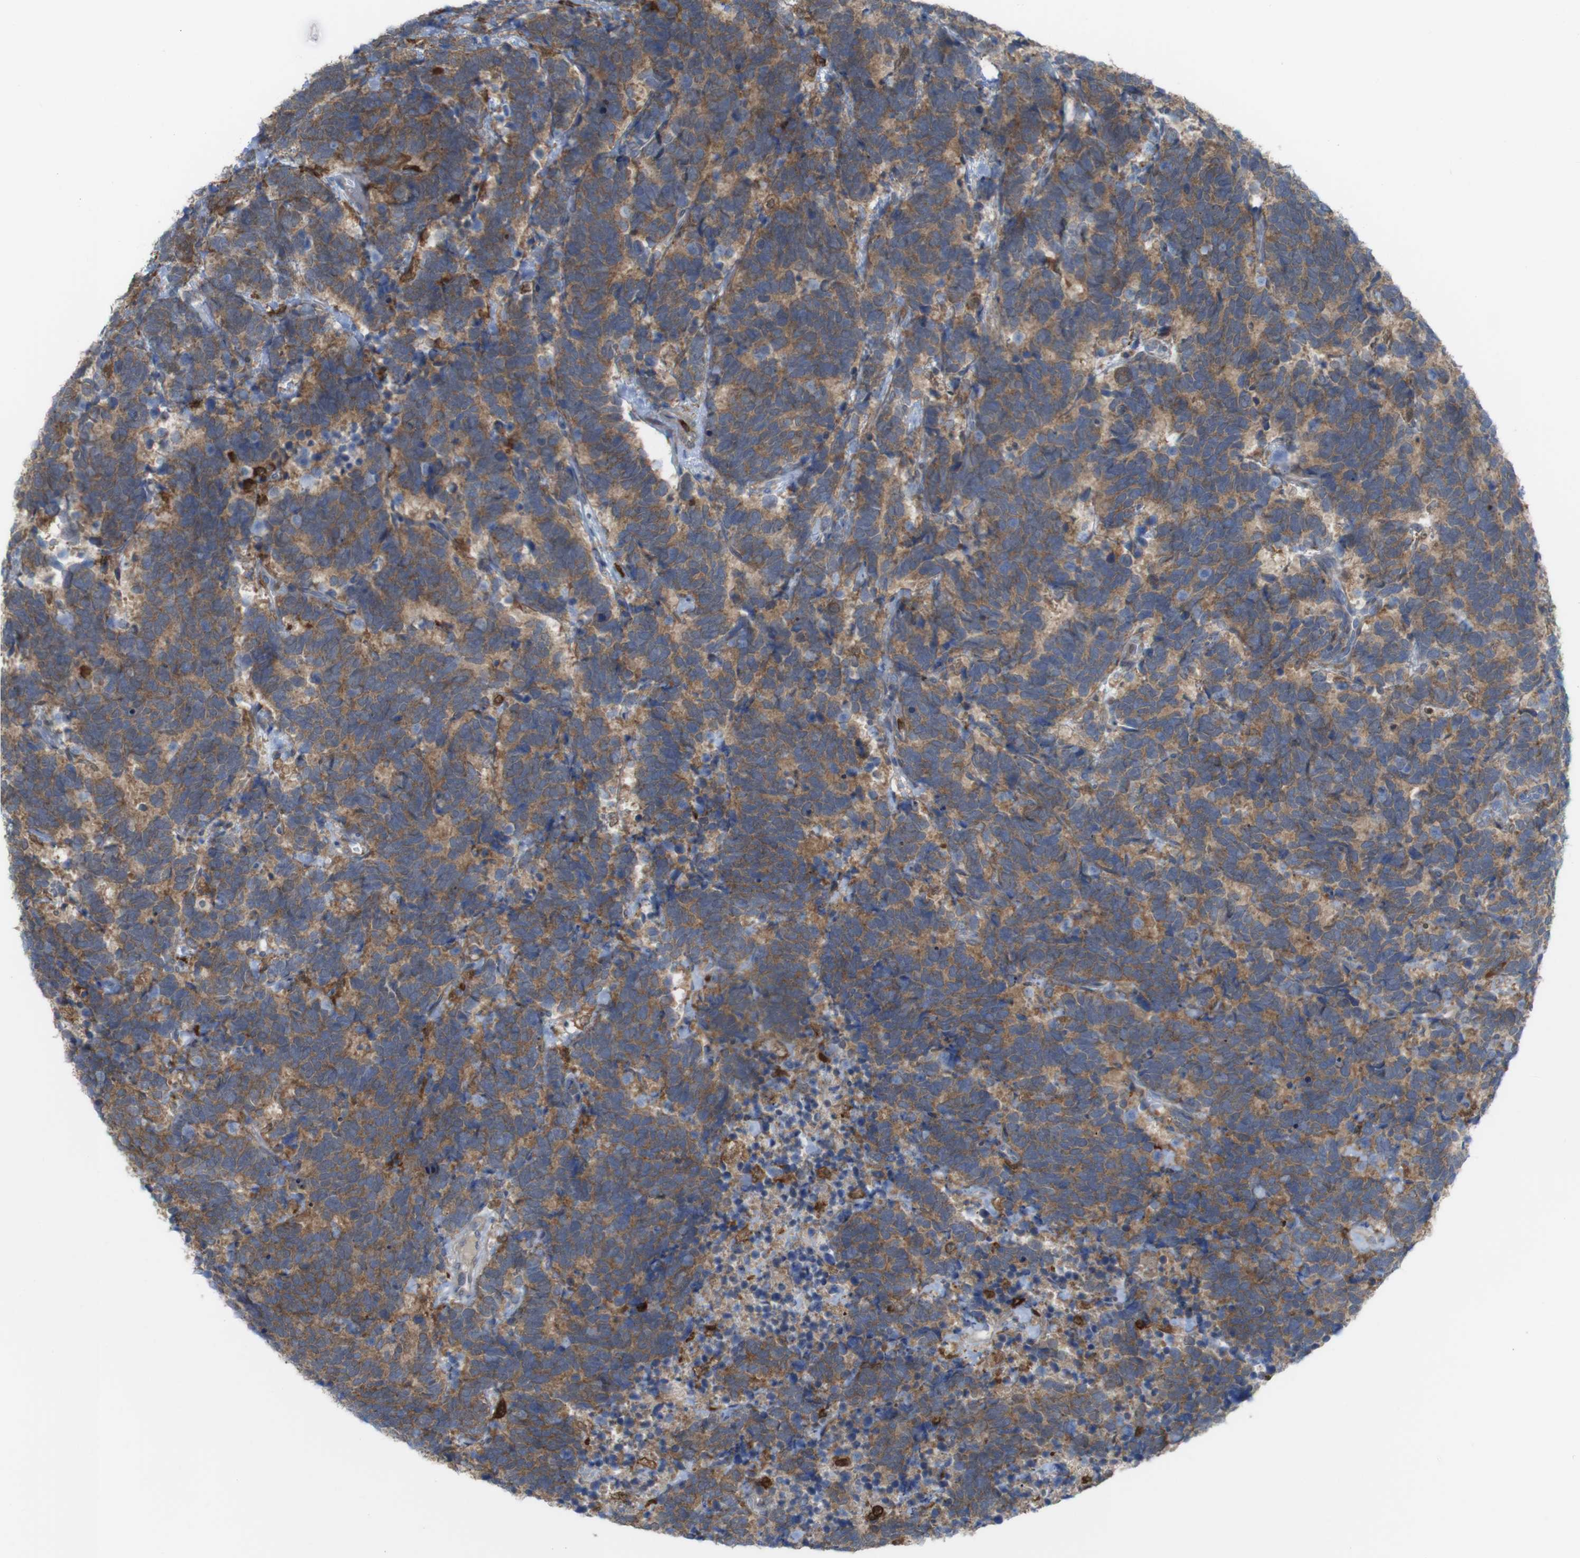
{"staining": {"intensity": "moderate", "quantity": ">75%", "location": "cytoplasmic/membranous"}, "tissue": "carcinoid", "cell_type": "Tumor cells", "image_type": "cancer", "snomed": [{"axis": "morphology", "description": "Carcinoma, NOS"}, {"axis": "morphology", "description": "Carcinoid, malignant, NOS"}, {"axis": "topography", "description": "Urinary bladder"}], "caption": "Moderate cytoplasmic/membranous protein staining is identified in about >75% of tumor cells in carcinoid.", "gene": "PRKCD", "patient": {"sex": "male", "age": 57}}